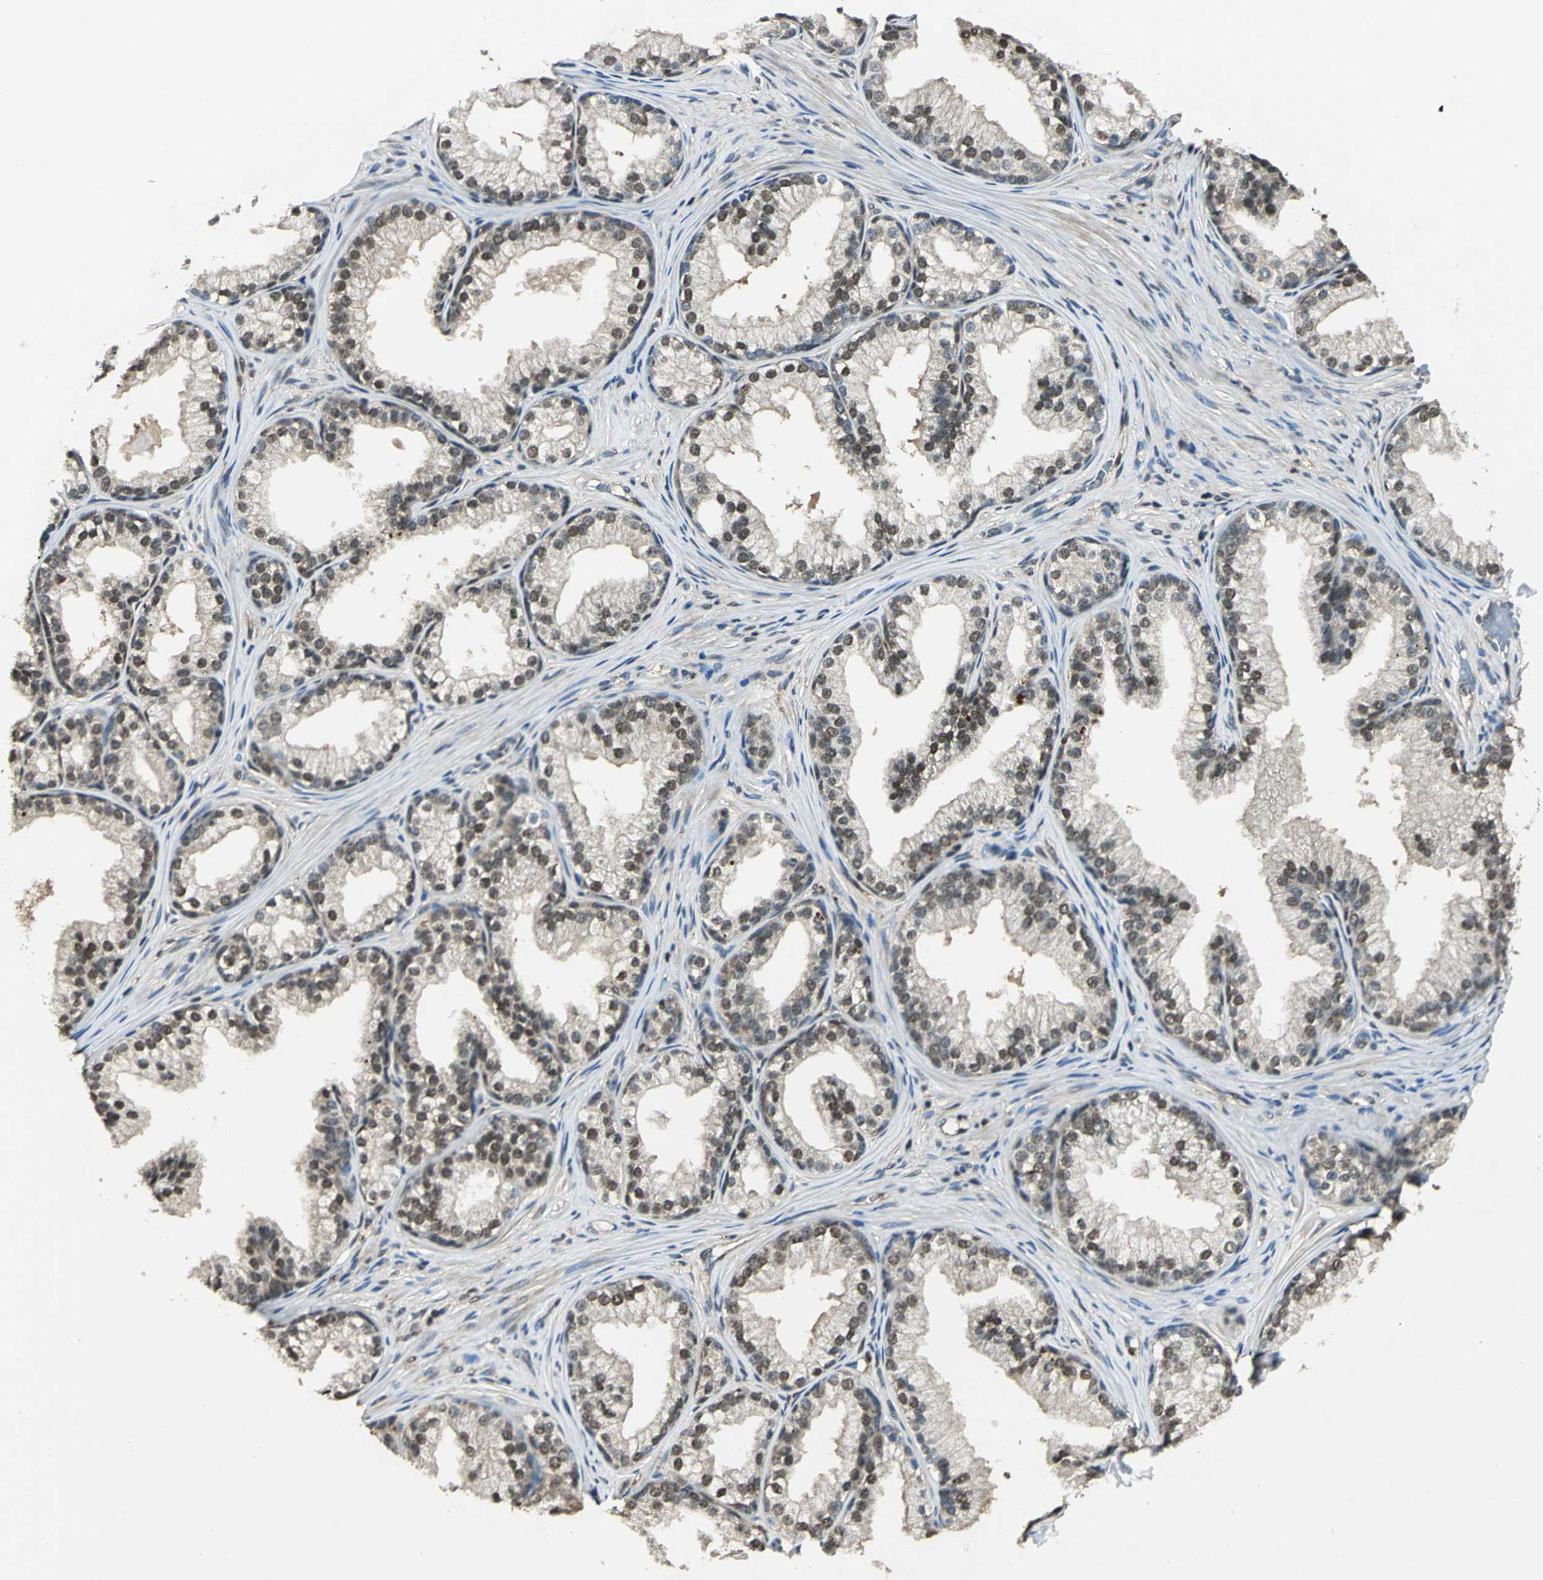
{"staining": {"intensity": "moderate", "quantity": ">75%", "location": "cytoplasmic/membranous,nuclear"}, "tissue": "prostate", "cell_type": "Glandular cells", "image_type": "normal", "snomed": [{"axis": "morphology", "description": "Normal tissue, NOS"}, {"axis": "topography", "description": "Prostate"}], "caption": "Glandular cells demonstrate medium levels of moderate cytoplasmic/membranous,nuclear expression in approximately >75% of cells in benign human prostate. The staining was performed using DAB to visualize the protein expression in brown, while the nuclei were stained in blue with hematoxylin (Magnification: 20x).", "gene": "PPP1R13L", "patient": {"sex": "male", "age": 76}}